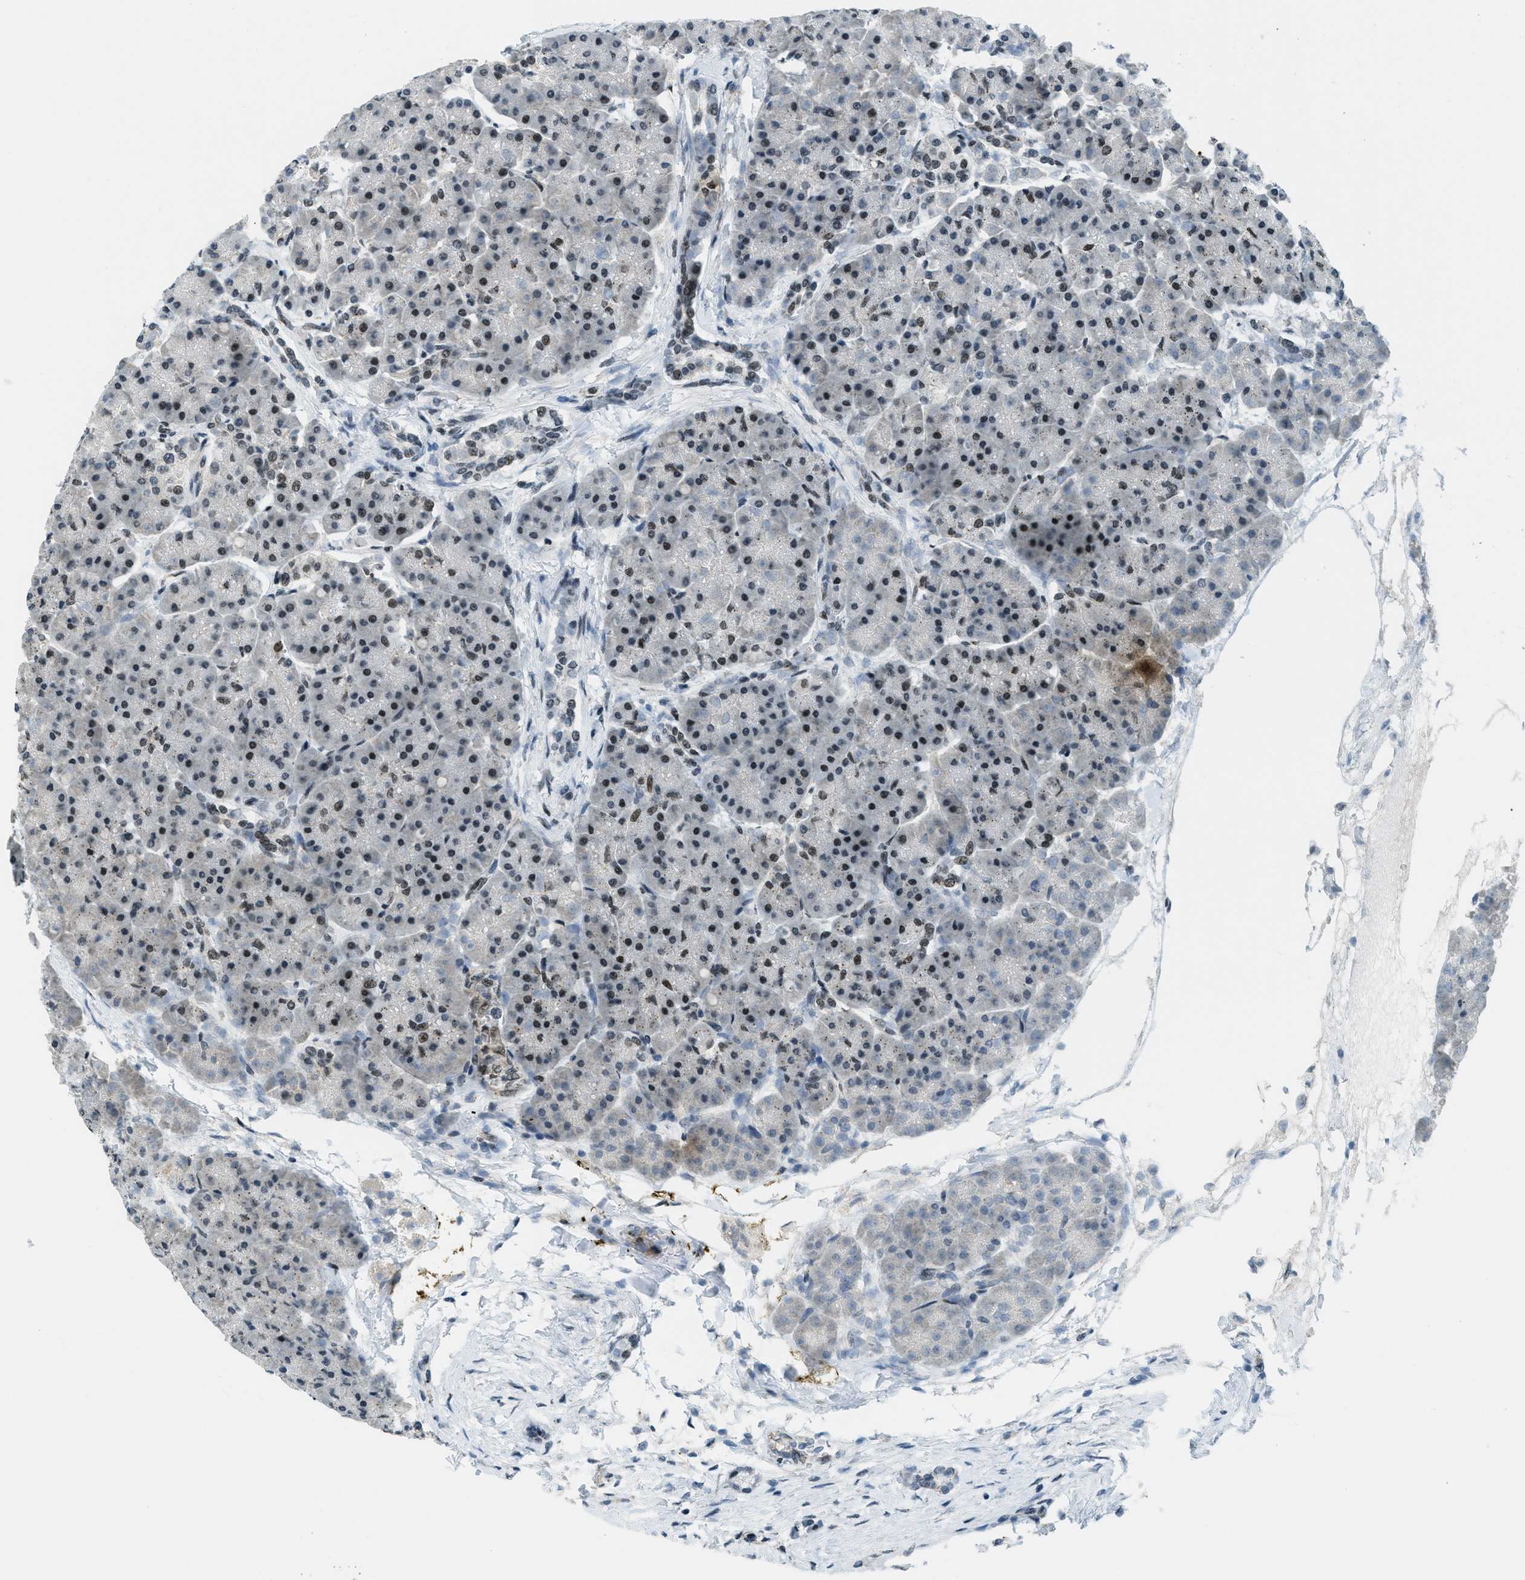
{"staining": {"intensity": "moderate", "quantity": "25%-75%", "location": "nuclear"}, "tissue": "pancreas", "cell_type": "Exocrine glandular cells", "image_type": "normal", "snomed": [{"axis": "morphology", "description": "Normal tissue, NOS"}, {"axis": "topography", "description": "Pancreas"}], "caption": "Pancreas stained with DAB (3,3'-diaminobenzidine) IHC reveals medium levels of moderate nuclear staining in about 25%-75% of exocrine glandular cells. (Stains: DAB (3,3'-diaminobenzidine) in brown, nuclei in blue, Microscopy: brightfield microscopy at high magnification).", "gene": "KLF6", "patient": {"sex": "female", "age": 70}}